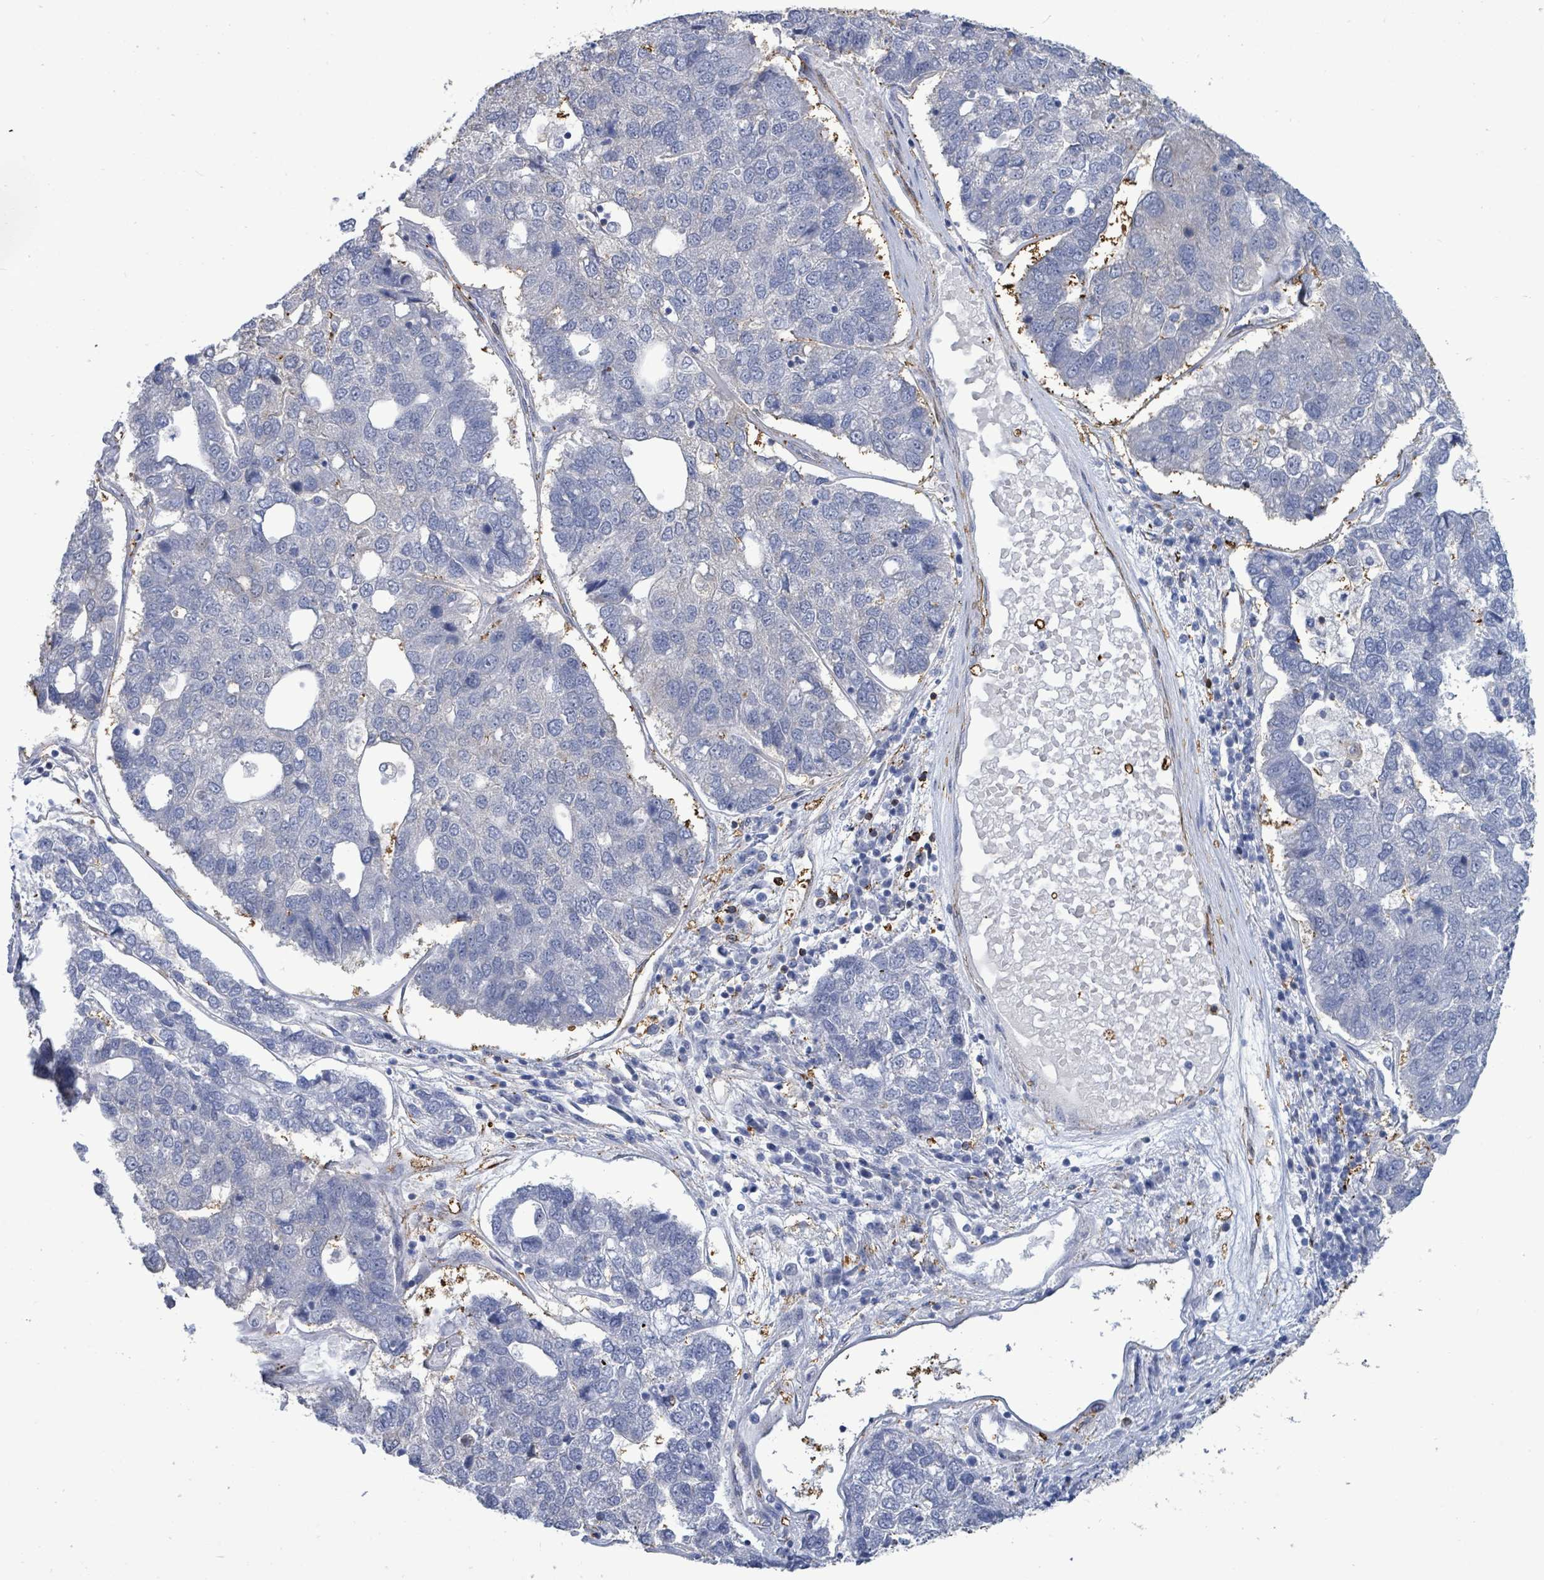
{"staining": {"intensity": "negative", "quantity": "none", "location": "none"}, "tissue": "pancreatic cancer", "cell_type": "Tumor cells", "image_type": "cancer", "snomed": [{"axis": "morphology", "description": "Adenocarcinoma, NOS"}, {"axis": "topography", "description": "Pancreas"}], "caption": "Tumor cells show no significant protein positivity in adenocarcinoma (pancreatic).", "gene": "PRKRIP1", "patient": {"sex": "female", "age": 61}}